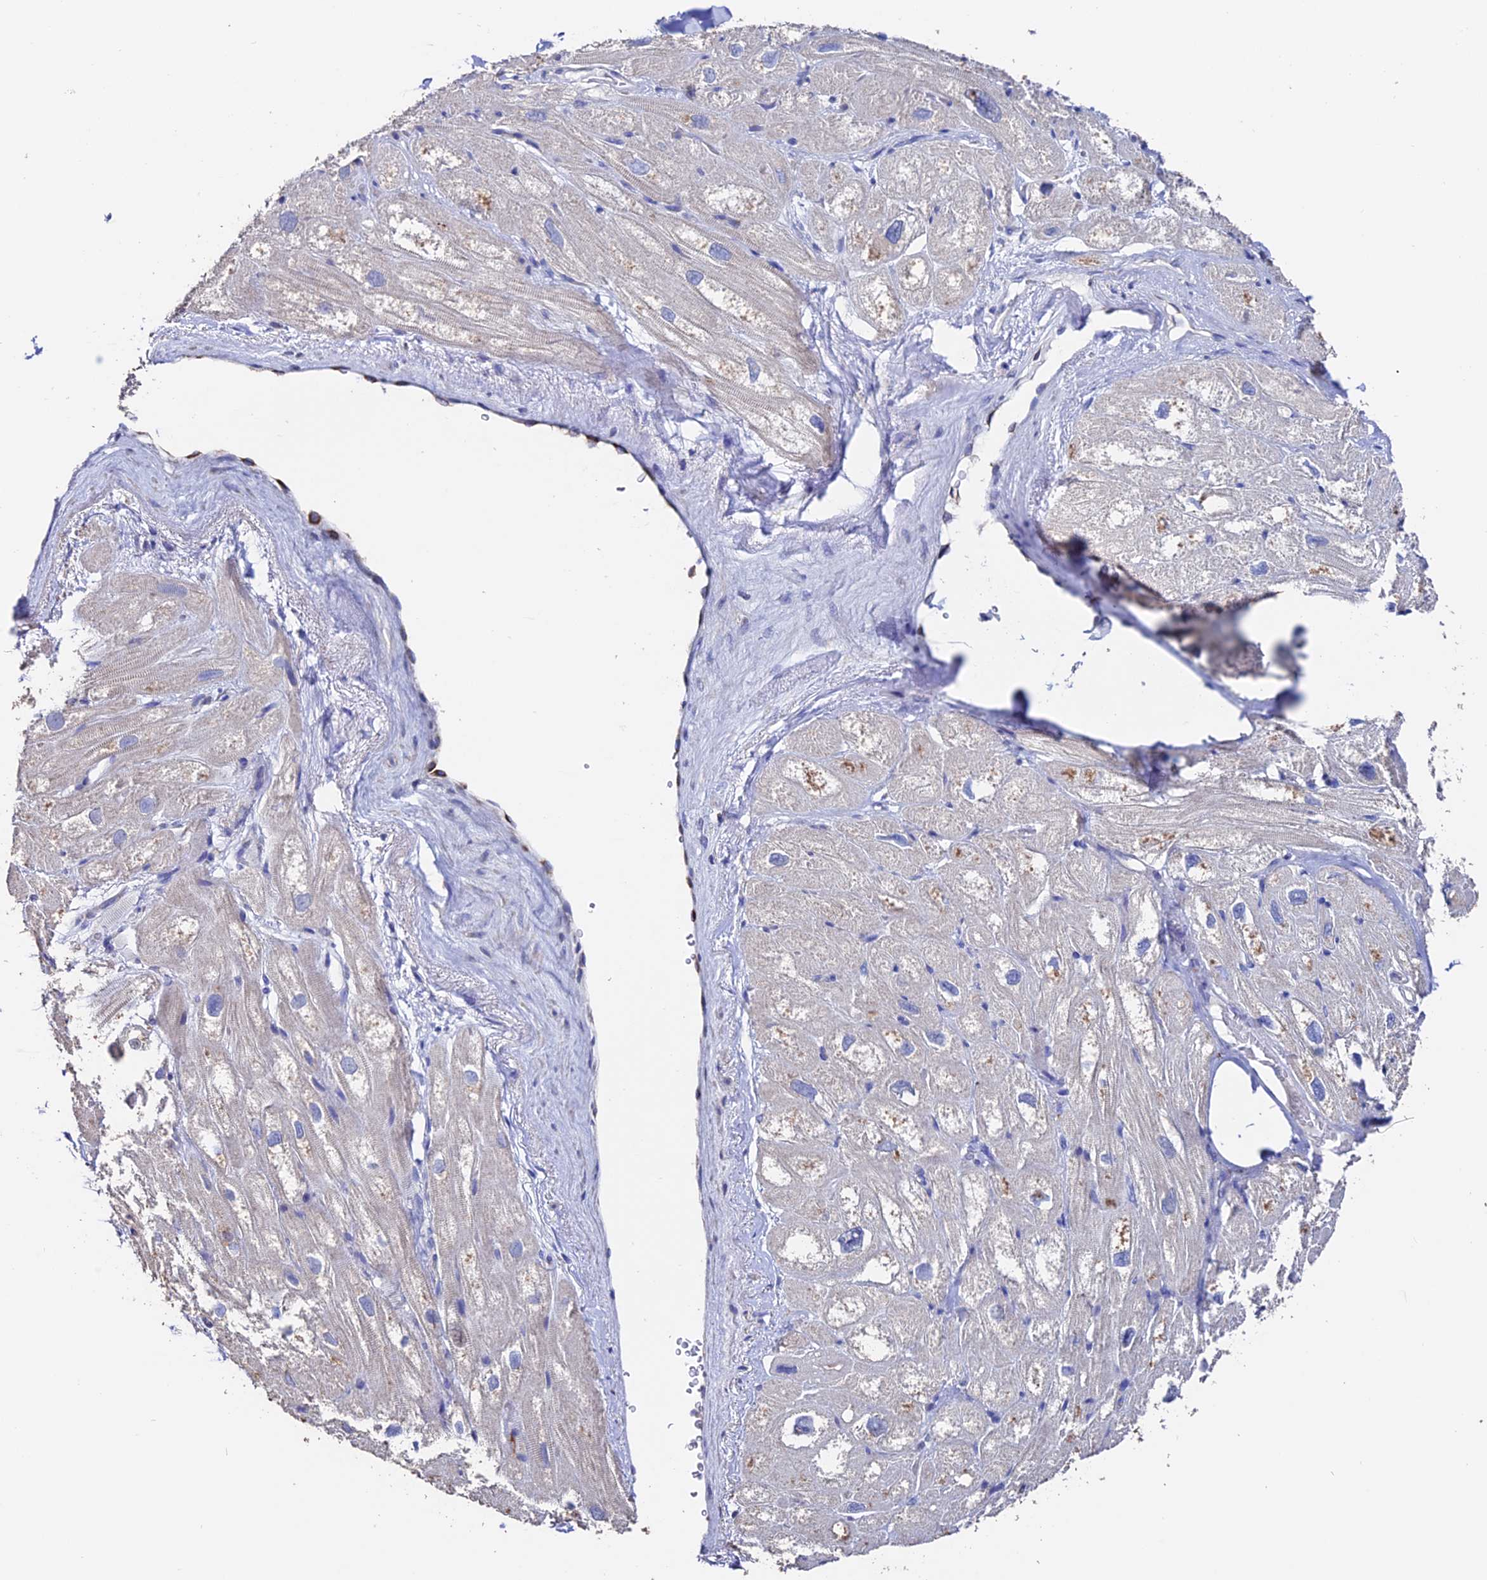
{"staining": {"intensity": "negative", "quantity": "none", "location": "none"}, "tissue": "heart muscle", "cell_type": "Cardiomyocytes", "image_type": "normal", "snomed": [{"axis": "morphology", "description": "Normal tissue, NOS"}, {"axis": "topography", "description": "Heart"}], "caption": "Cardiomyocytes show no significant protein staining in normal heart muscle.", "gene": "ESM1", "patient": {"sex": "male", "age": 50}}